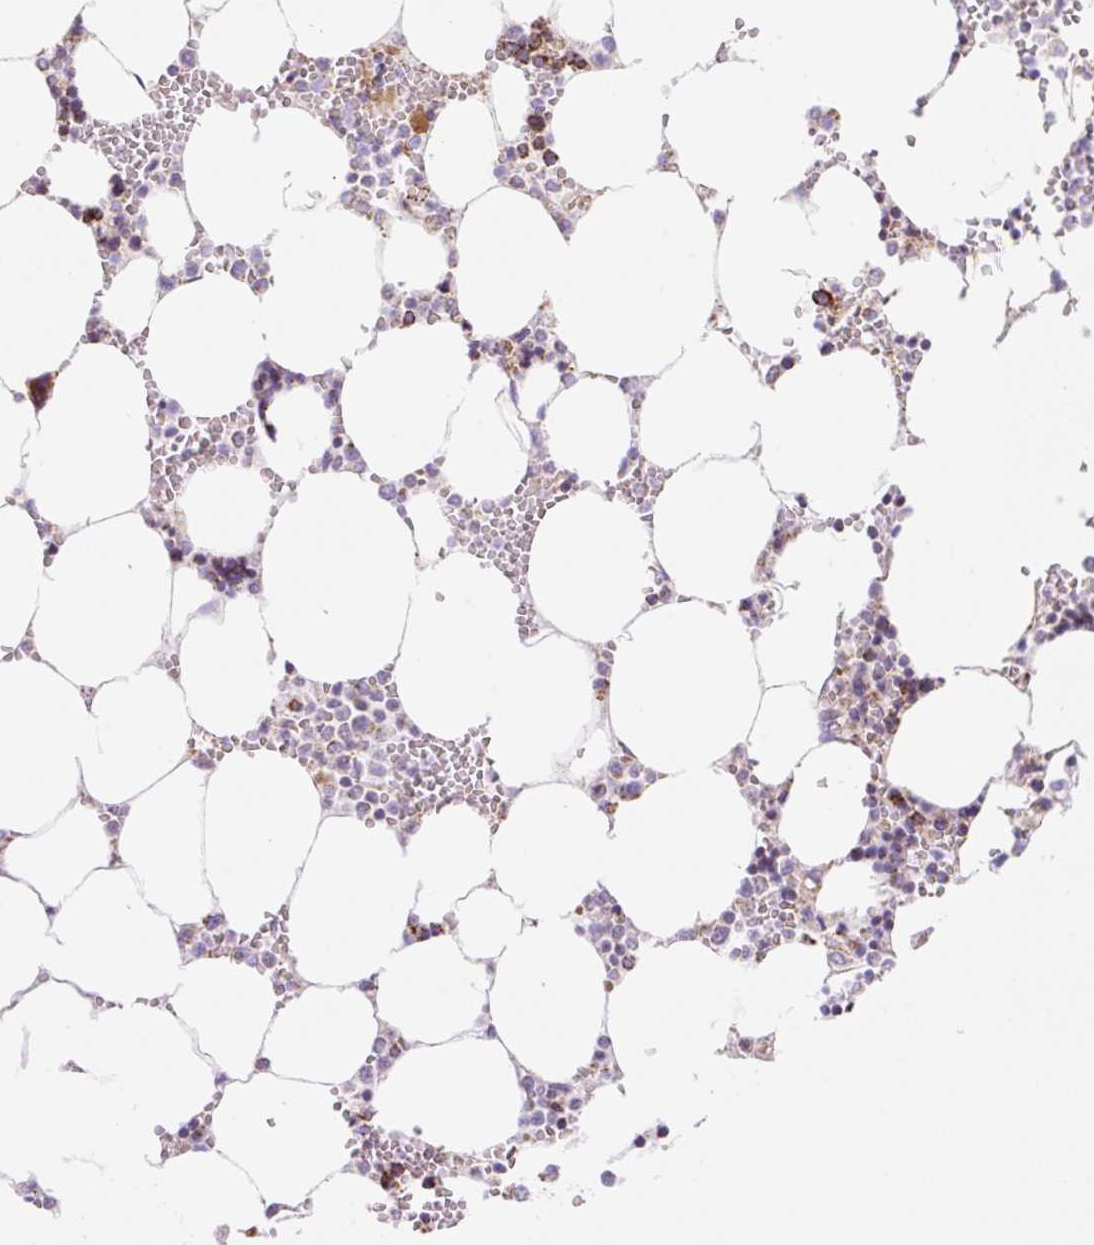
{"staining": {"intensity": "moderate", "quantity": "25%-75%", "location": "cytoplasmic/membranous"}, "tissue": "bone marrow", "cell_type": "Hematopoietic cells", "image_type": "normal", "snomed": [{"axis": "morphology", "description": "Normal tissue, NOS"}, {"axis": "topography", "description": "Bone marrow"}], "caption": "Immunohistochemical staining of normal bone marrow demonstrates 25%-75% levels of moderate cytoplasmic/membranous protein expression in approximately 25%-75% of hematopoietic cells. (IHC, brightfield microscopy, high magnification).", "gene": "ESAM", "patient": {"sex": "male", "age": 64}}